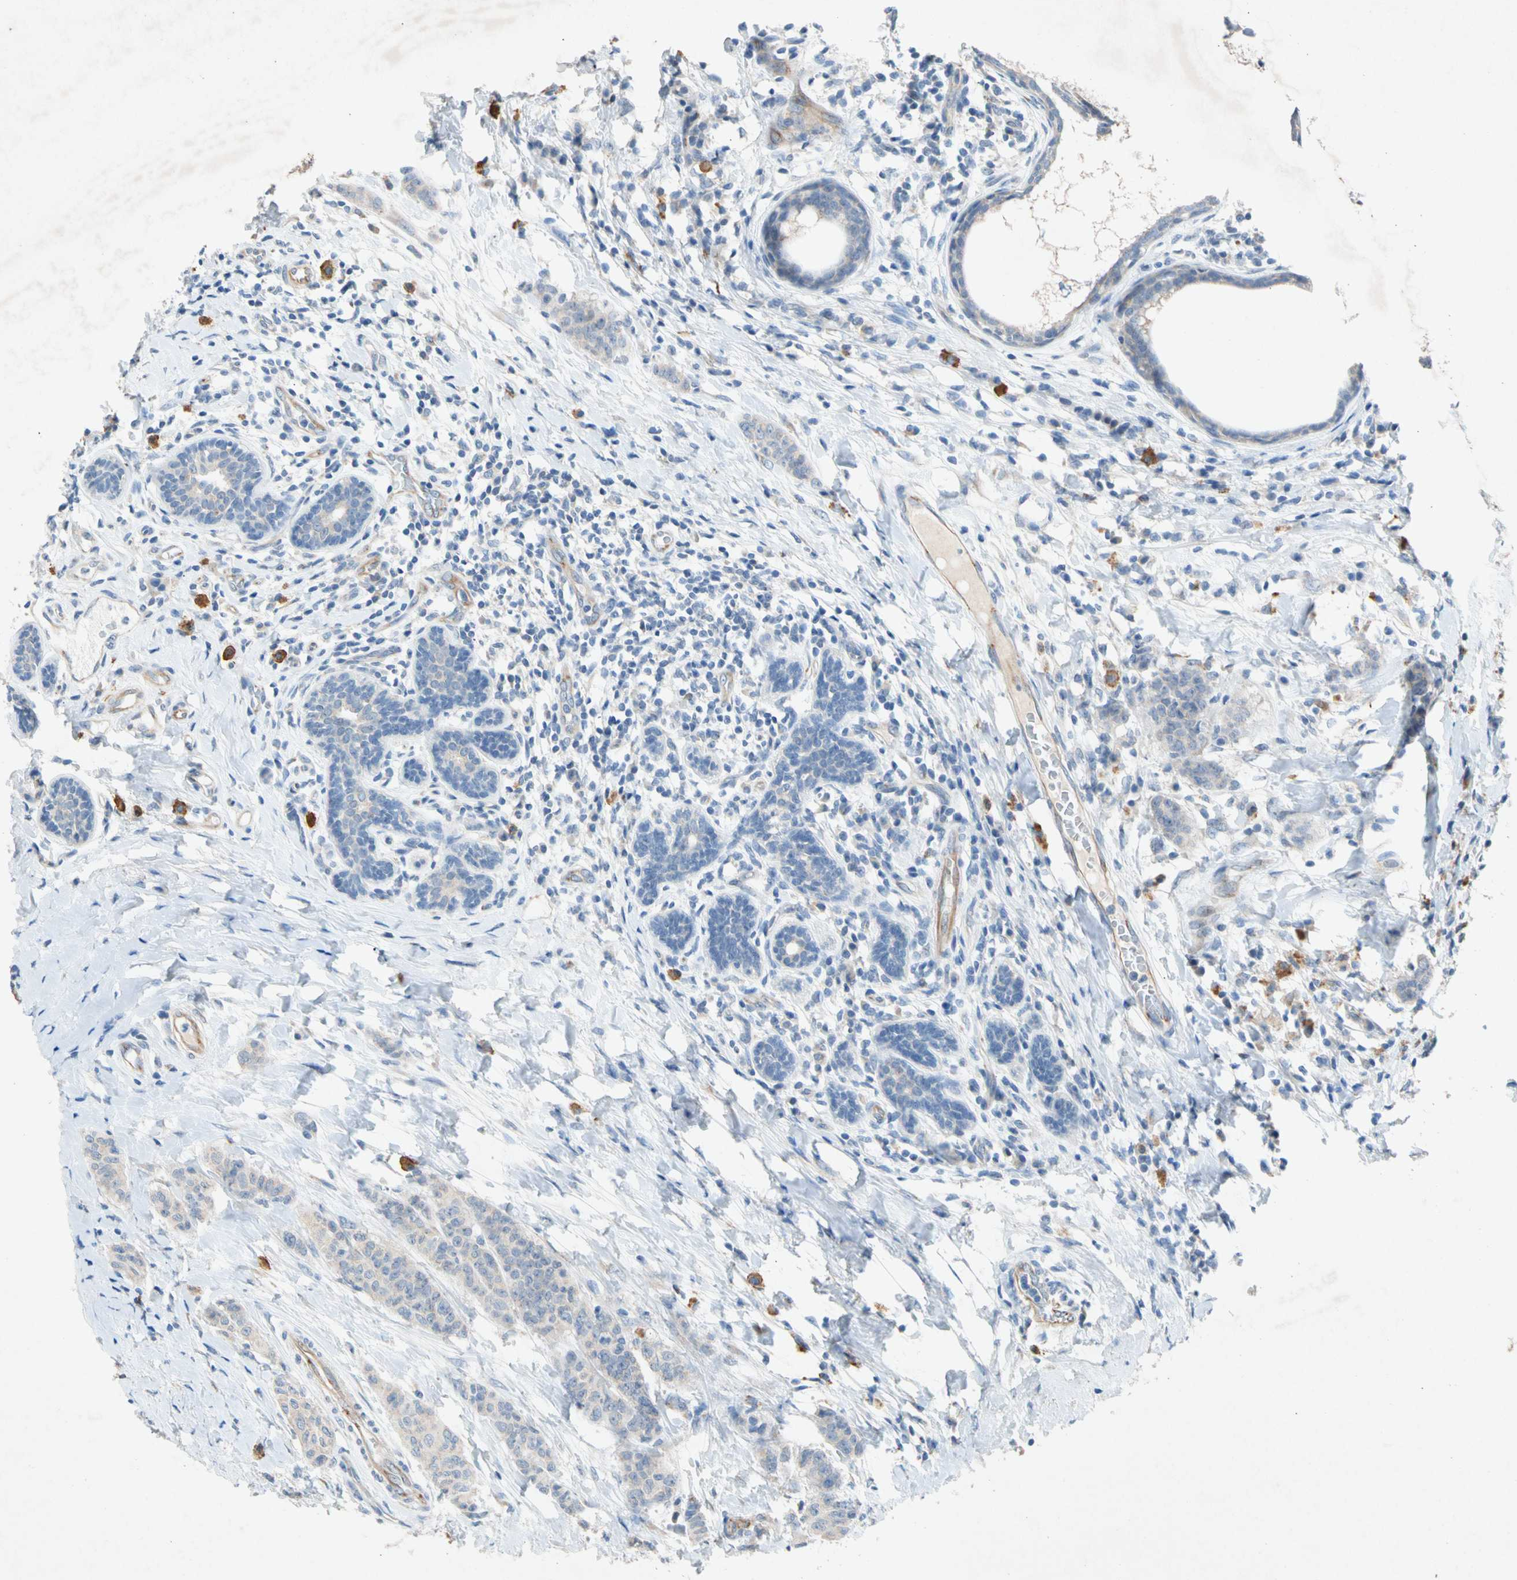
{"staining": {"intensity": "weak", "quantity": ">75%", "location": "cytoplasmic/membranous"}, "tissue": "breast cancer", "cell_type": "Tumor cells", "image_type": "cancer", "snomed": [{"axis": "morphology", "description": "Duct carcinoma"}, {"axis": "topography", "description": "Breast"}], "caption": "Breast cancer tissue exhibits weak cytoplasmic/membranous positivity in approximately >75% of tumor cells, visualized by immunohistochemistry.", "gene": "GASK1B", "patient": {"sex": "female", "age": 40}}